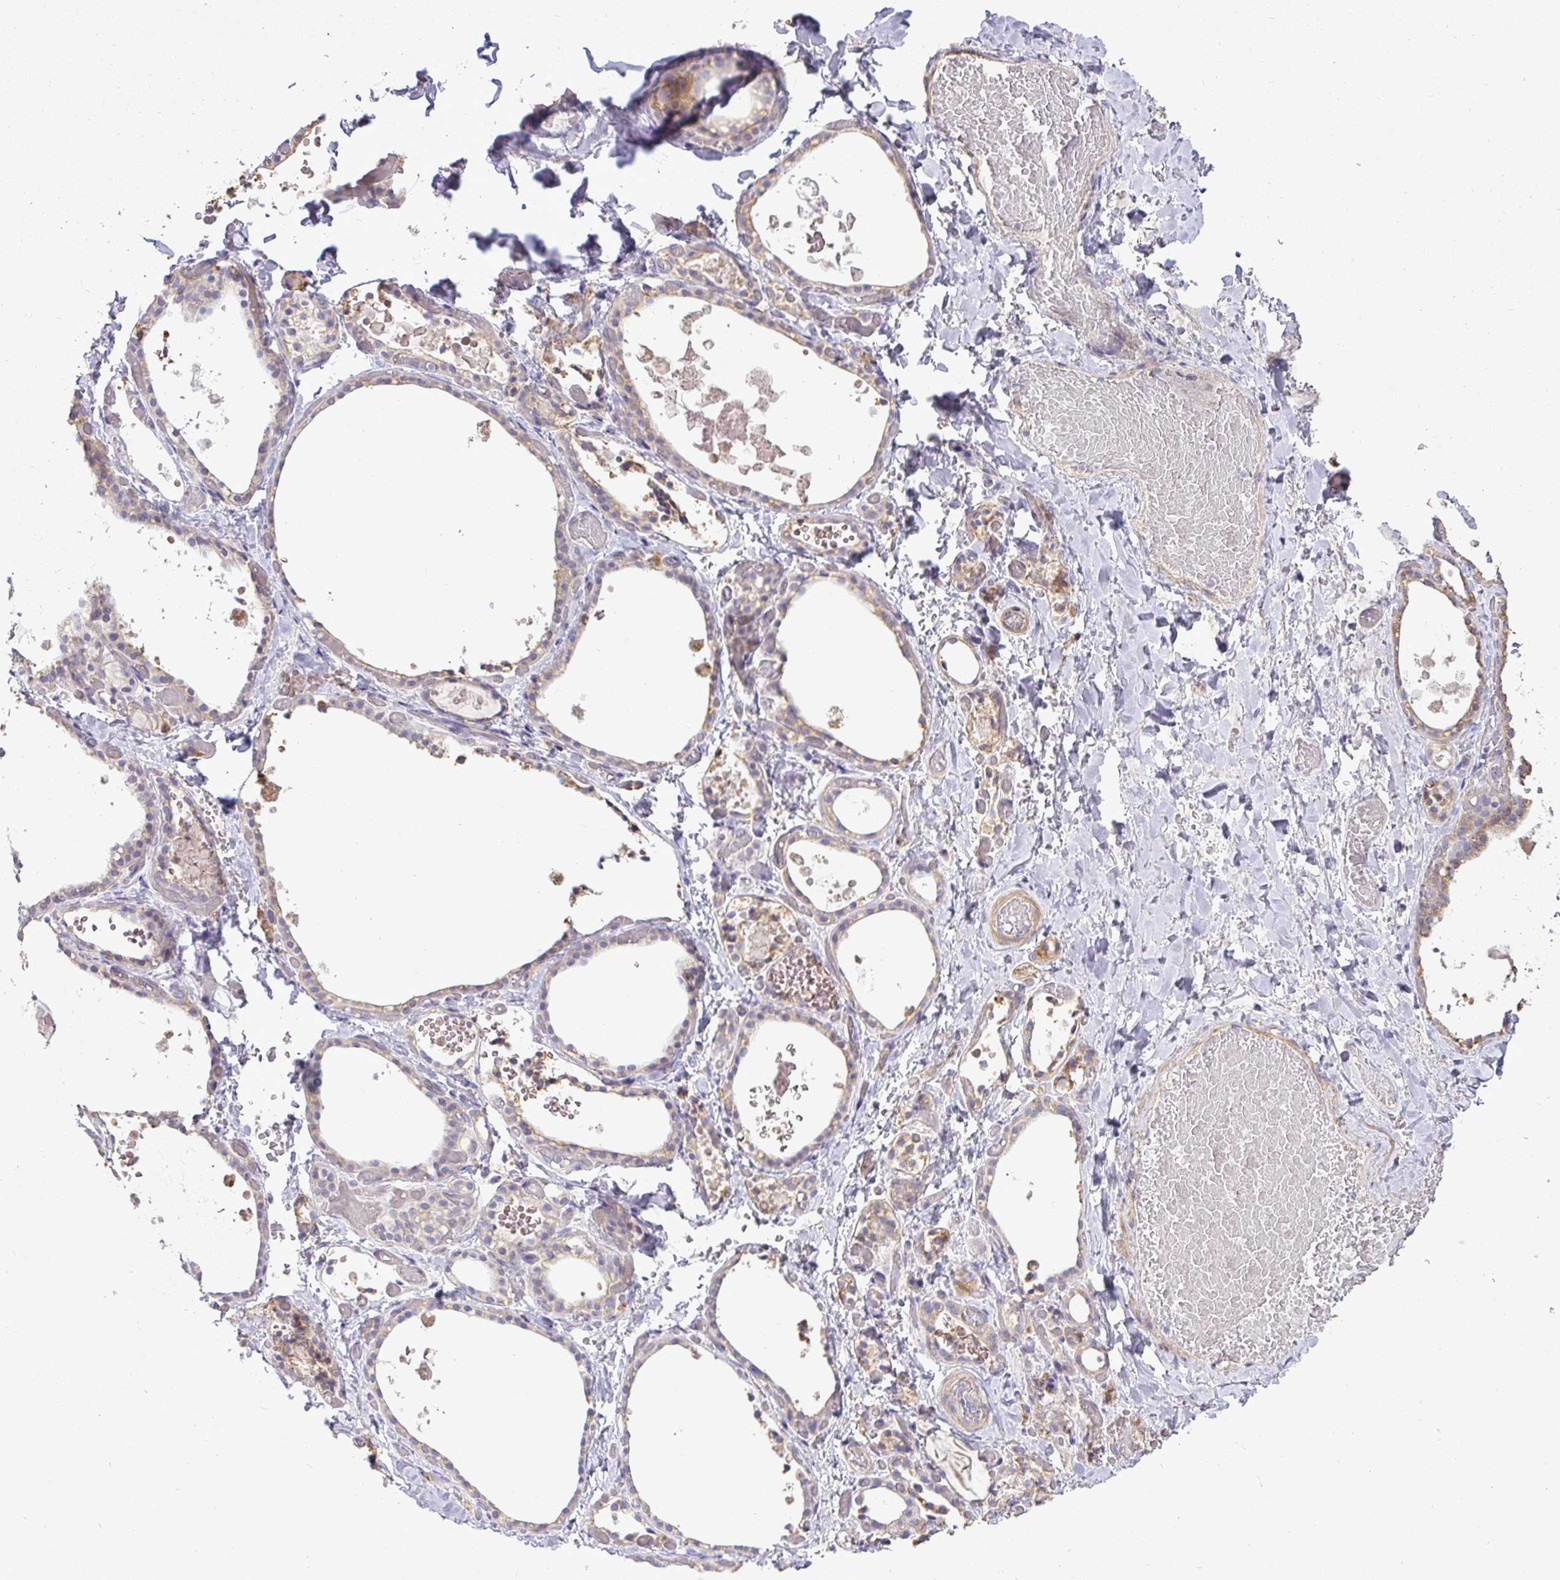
{"staining": {"intensity": "weak", "quantity": "25%-75%", "location": "cytoplasmic/membranous"}, "tissue": "thyroid gland", "cell_type": "Glandular cells", "image_type": "normal", "snomed": [{"axis": "morphology", "description": "Normal tissue, NOS"}, {"axis": "topography", "description": "Thyroid gland"}], "caption": "This image shows immunohistochemistry staining of normal thyroid gland, with low weak cytoplasmic/membranous expression in approximately 25%-75% of glandular cells.", "gene": "STRIP1", "patient": {"sex": "female", "age": 56}}